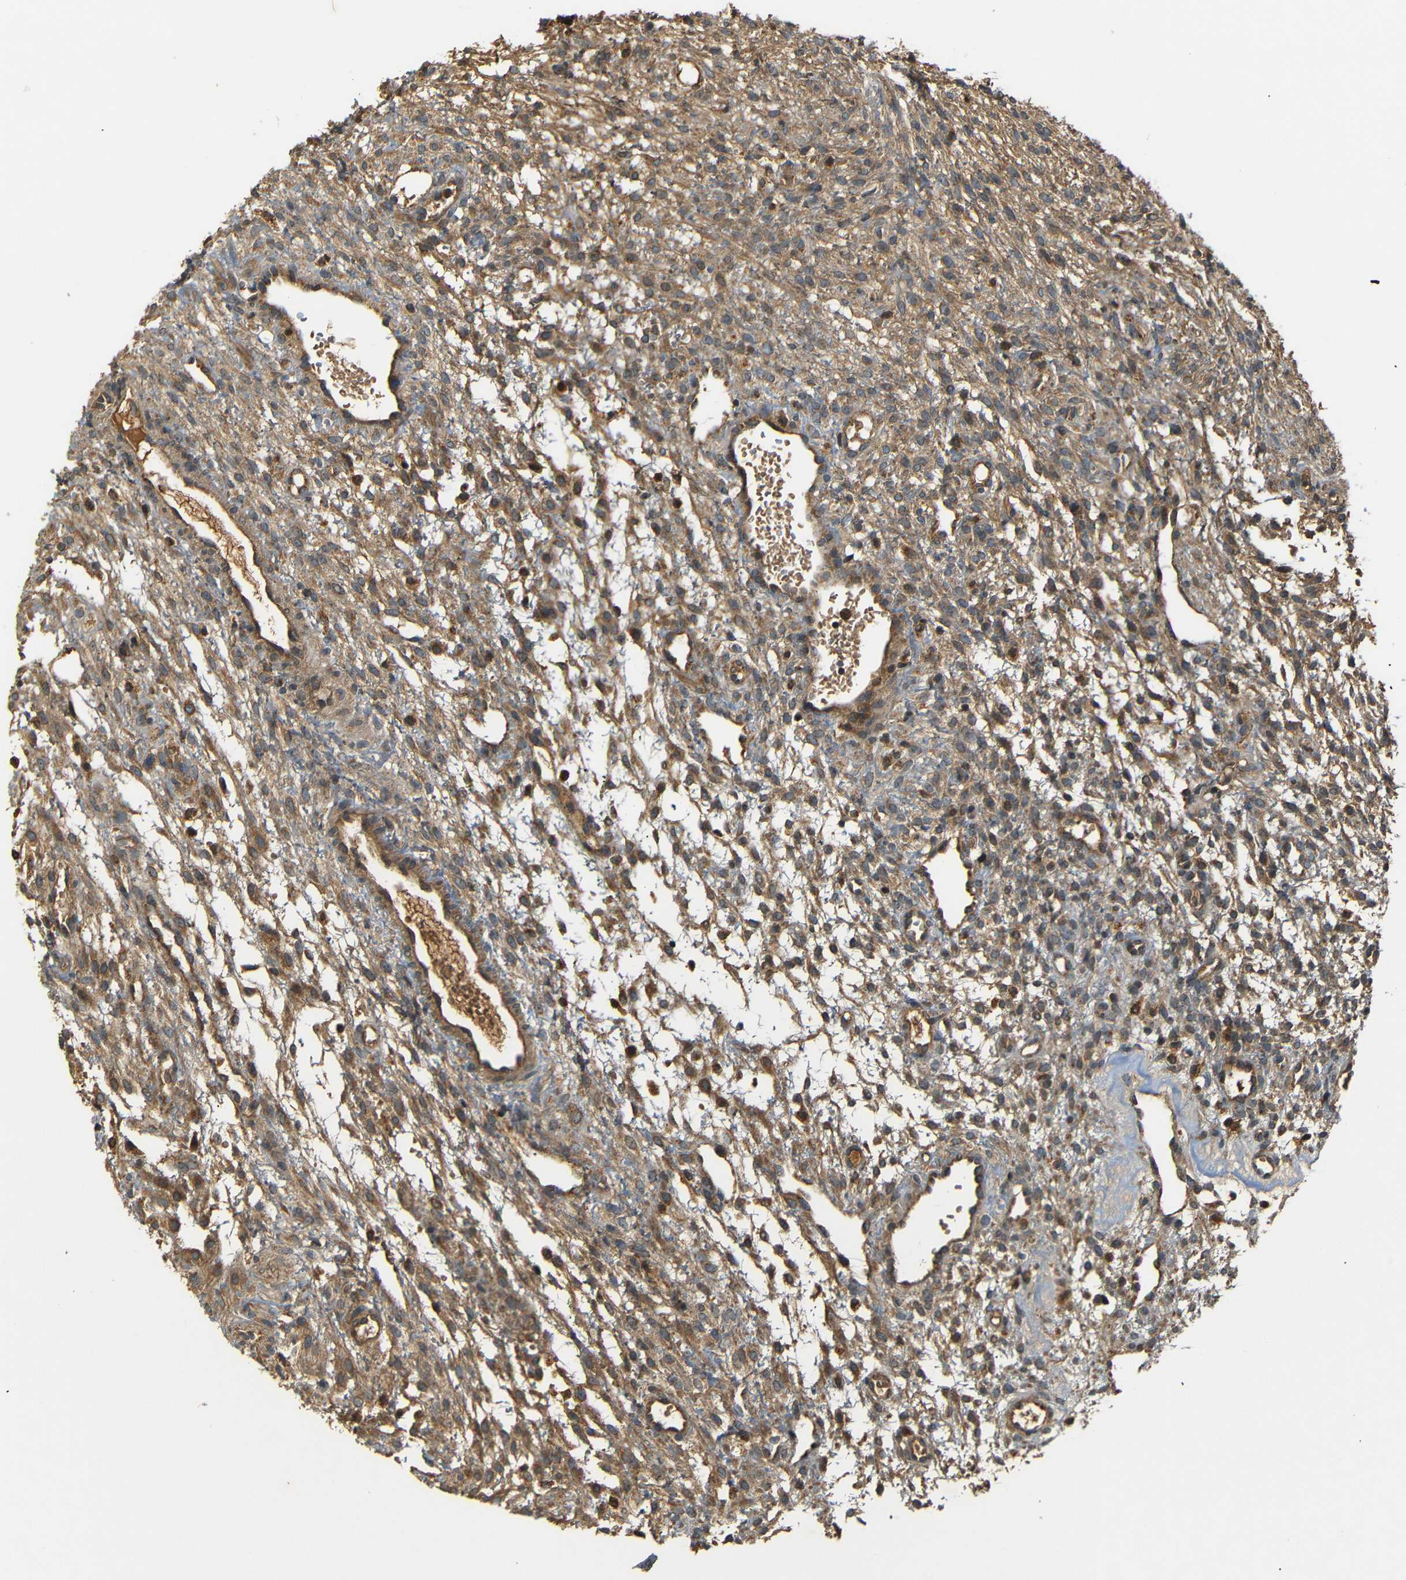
{"staining": {"intensity": "moderate", "quantity": ">75%", "location": "cytoplasmic/membranous"}, "tissue": "ovary", "cell_type": "Follicle cells", "image_type": "normal", "snomed": [{"axis": "morphology", "description": "Normal tissue, NOS"}, {"axis": "morphology", "description": "Cyst, NOS"}, {"axis": "topography", "description": "Ovary"}], "caption": "A brown stain labels moderate cytoplasmic/membranous positivity of a protein in follicle cells of normal ovary. Using DAB (brown) and hematoxylin (blue) stains, captured at high magnification using brightfield microscopy.", "gene": "TANK", "patient": {"sex": "female", "age": 18}}